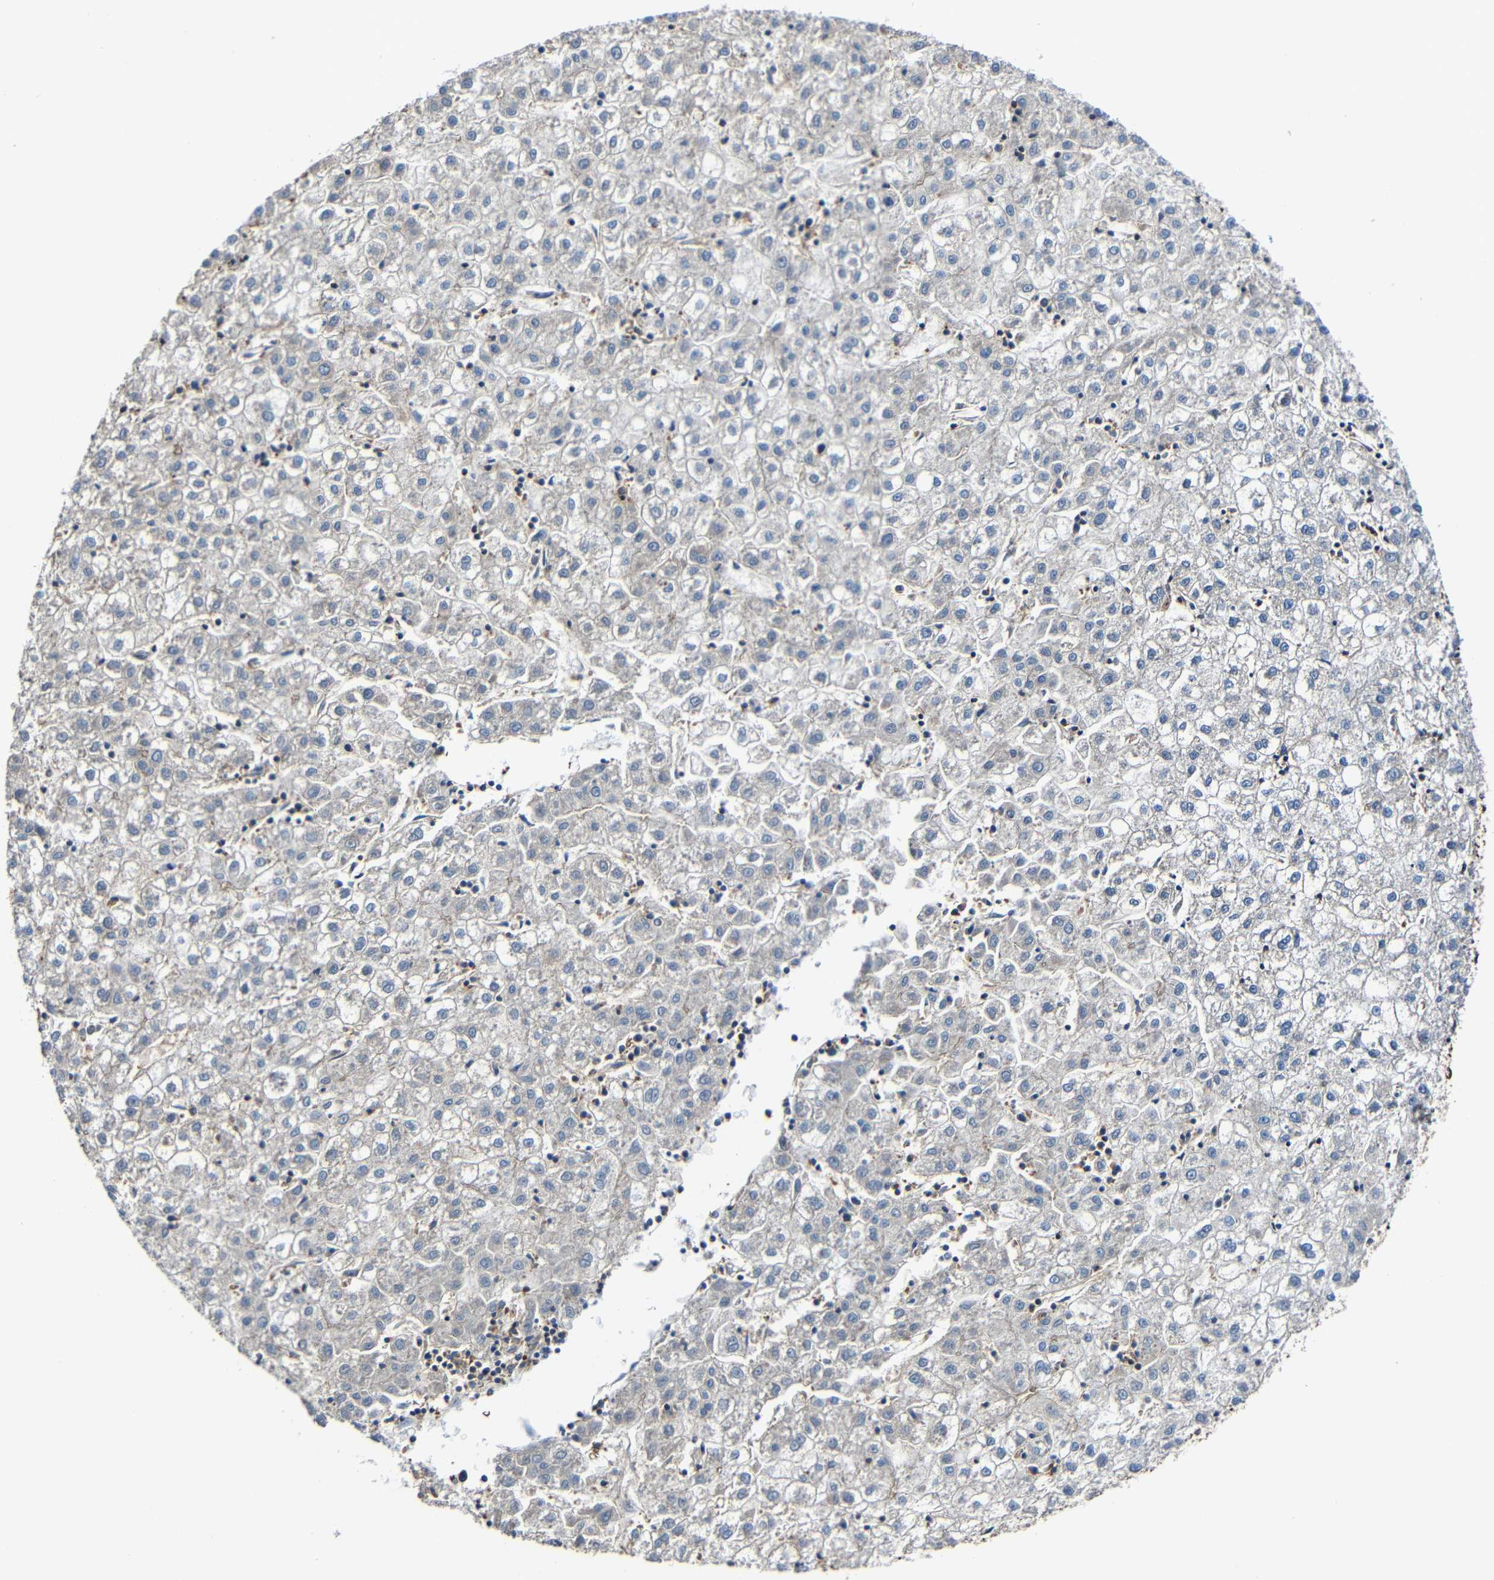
{"staining": {"intensity": "negative", "quantity": "none", "location": "none"}, "tissue": "liver cancer", "cell_type": "Tumor cells", "image_type": "cancer", "snomed": [{"axis": "morphology", "description": "Carcinoma, Hepatocellular, NOS"}, {"axis": "topography", "description": "Liver"}], "caption": "This is an immunohistochemistry photomicrograph of human liver cancer. There is no positivity in tumor cells.", "gene": "RHOT2", "patient": {"sex": "male", "age": 72}}